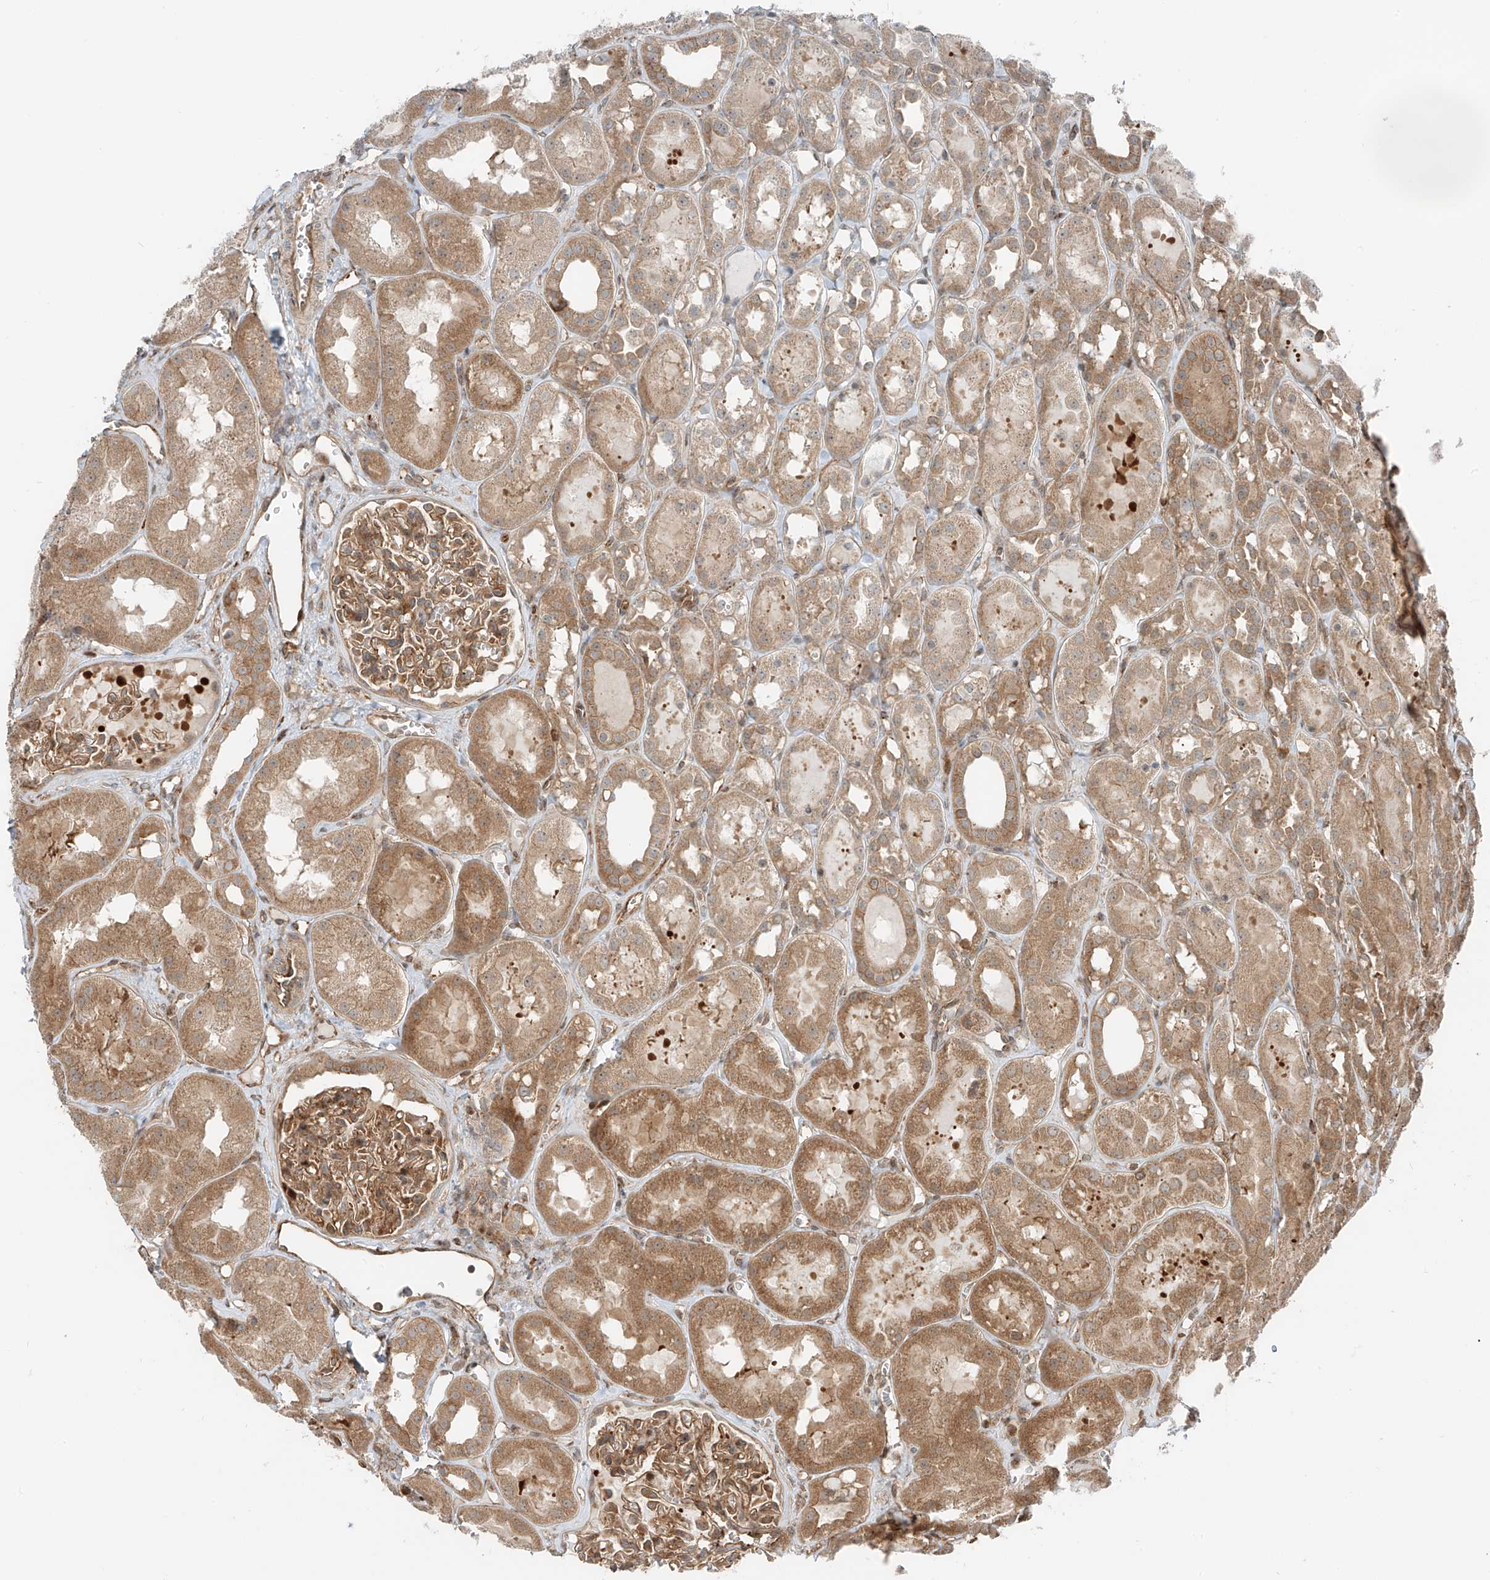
{"staining": {"intensity": "moderate", "quantity": ">75%", "location": "cytoplasmic/membranous"}, "tissue": "kidney", "cell_type": "Cells in glomeruli", "image_type": "normal", "snomed": [{"axis": "morphology", "description": "Normal tissue, NOS"}, {"axis": "topography", "description": "Kidney"}], "caption": "This is an image of immunohistochemistry (IHC) staining of benign kidney, which shows moderate staining in the cytoplasmic/membranous of cells in glomeruli.", "gene": "USP48", "patient": {"sex": "male", "age": 16}}